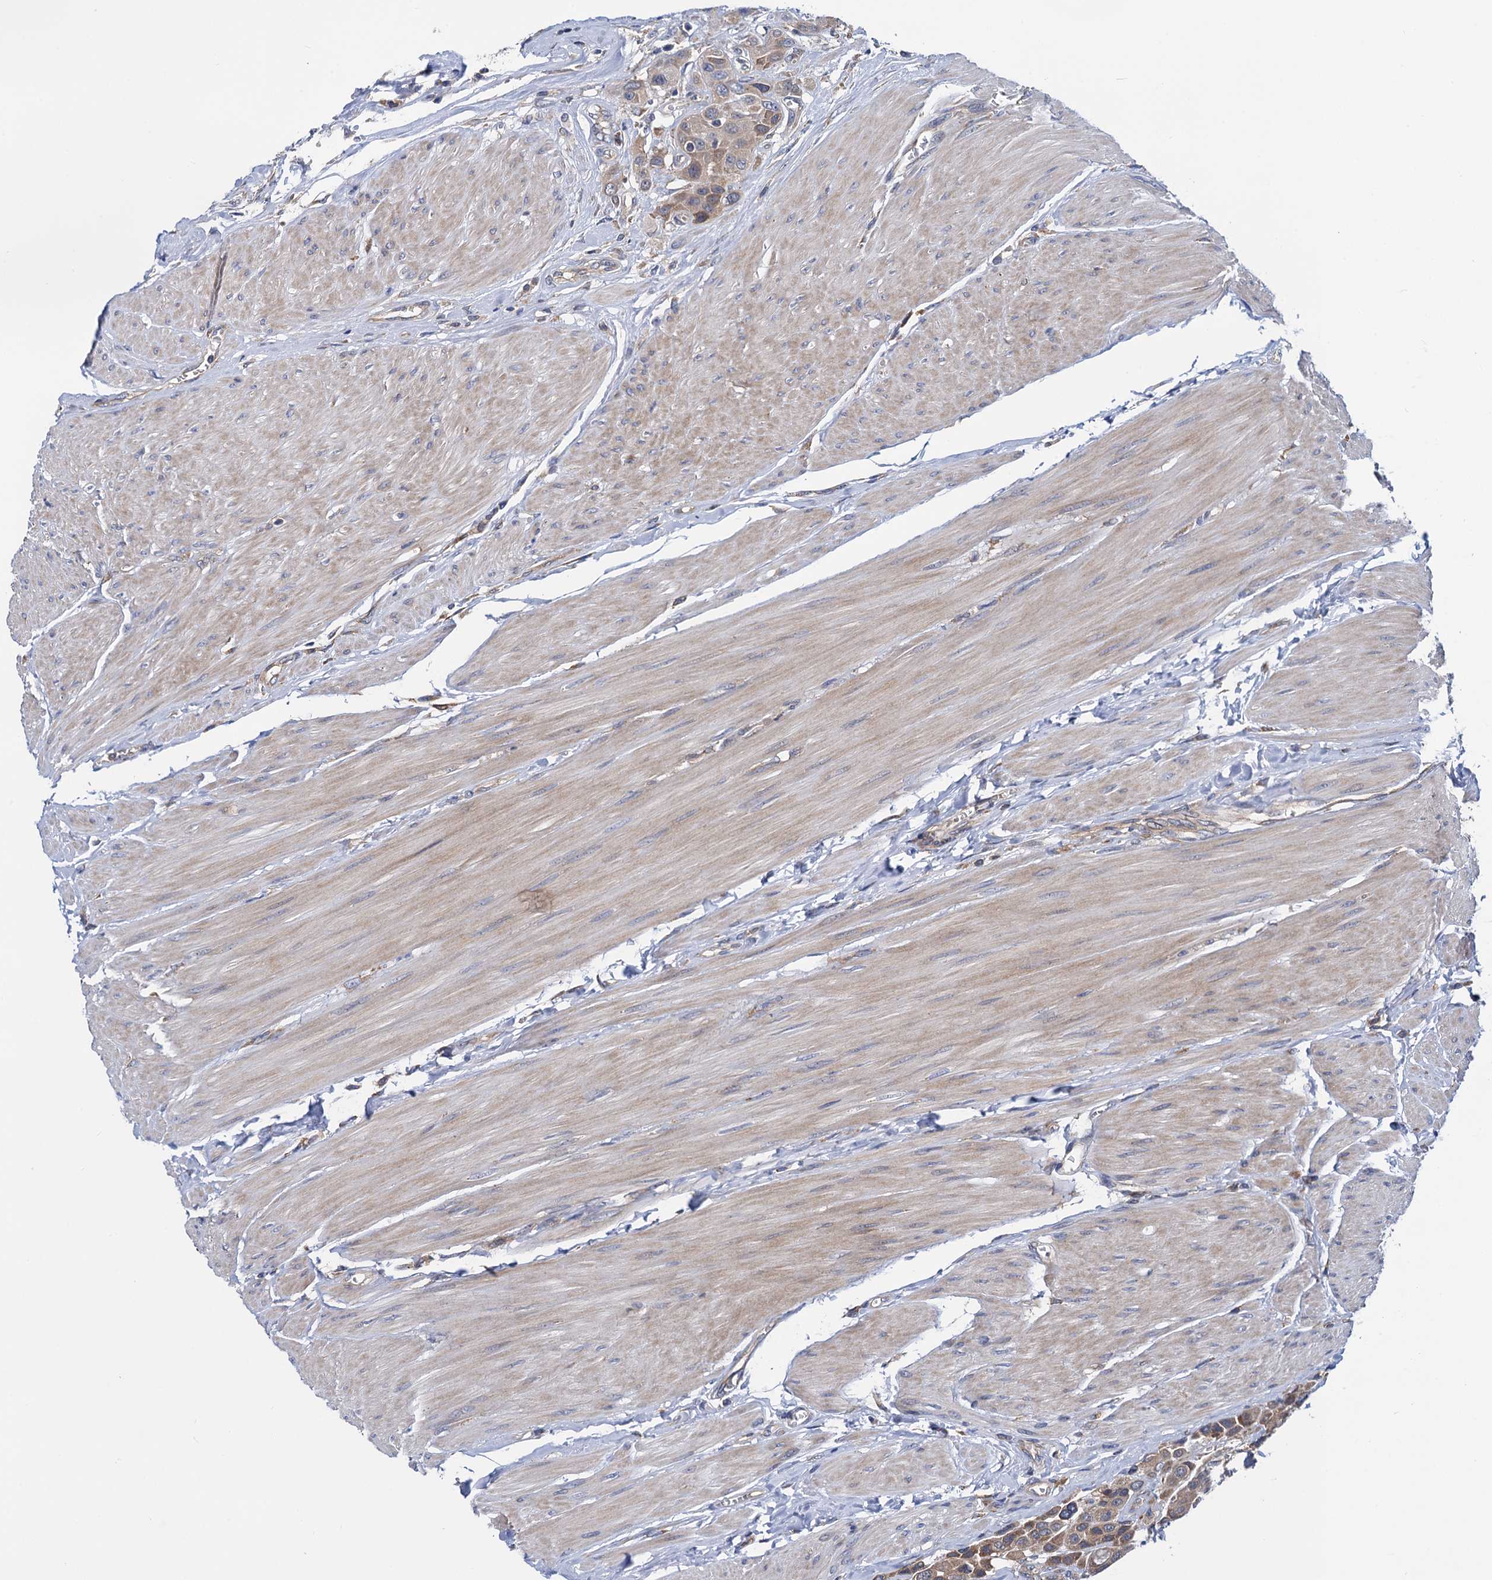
{"staining": {"intensity": "moderate", "quantity": ">75%", "location": "cytoplasmic/membranous"}, "tissue": "urothelial cancer", "cell_type": "Tumor cells", "image_type": "cancer", "snomed": [{"axis": "morphology", "description": "Urothelial carcinoma, High grade"}, {"axis": "topography", "description": "Urinary bladder"}], "caption": "Brown immunohistochemical staining in urothelial carcinoma (high-grade) reveals moderate cytoplasmic/membranous expression in approximately >75% of tumor cells.", "gene": "PGLS", "patient": {"sex": "male", "age": 50}}